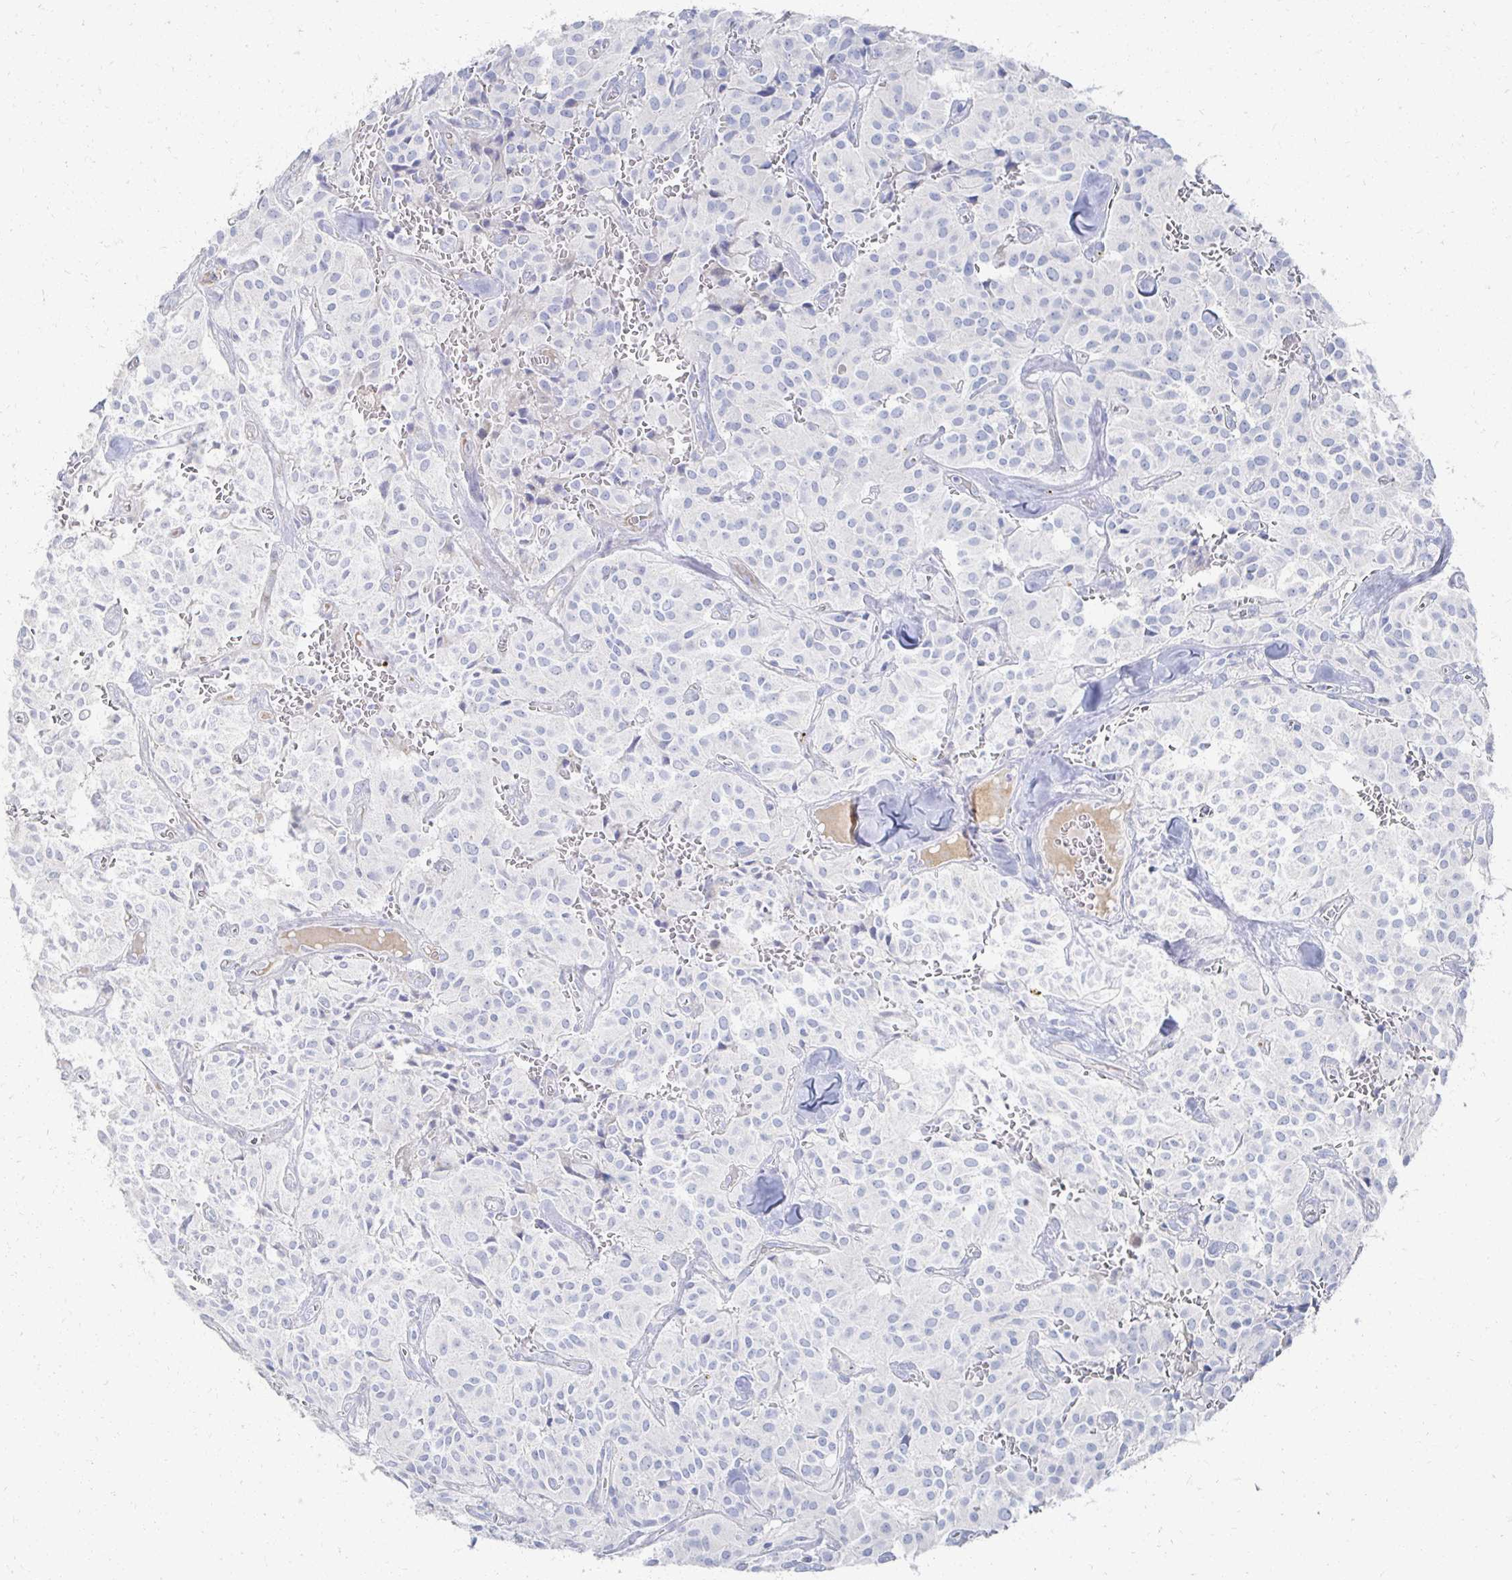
{"staining": {"intensity": "negative", "quantity": "none", "location": "none"}, "tissue": "glioma", "cell_type": "Tumor cells", "image_type": "cancer", "snomed": [{"axis": "morphology", "description": "Glioma, malignant, Low grade"}, {"axis": "topography", "description": "Brain"}], "caption": "Tumor cells show no significant expression in glioma. (Stains: DAB IHC with hematoxylin counter stain, Microscopy: brightfield microscopy at high magnification).", "gene": "PRR20A", "patient": {"sex": "male", "age": 42}}